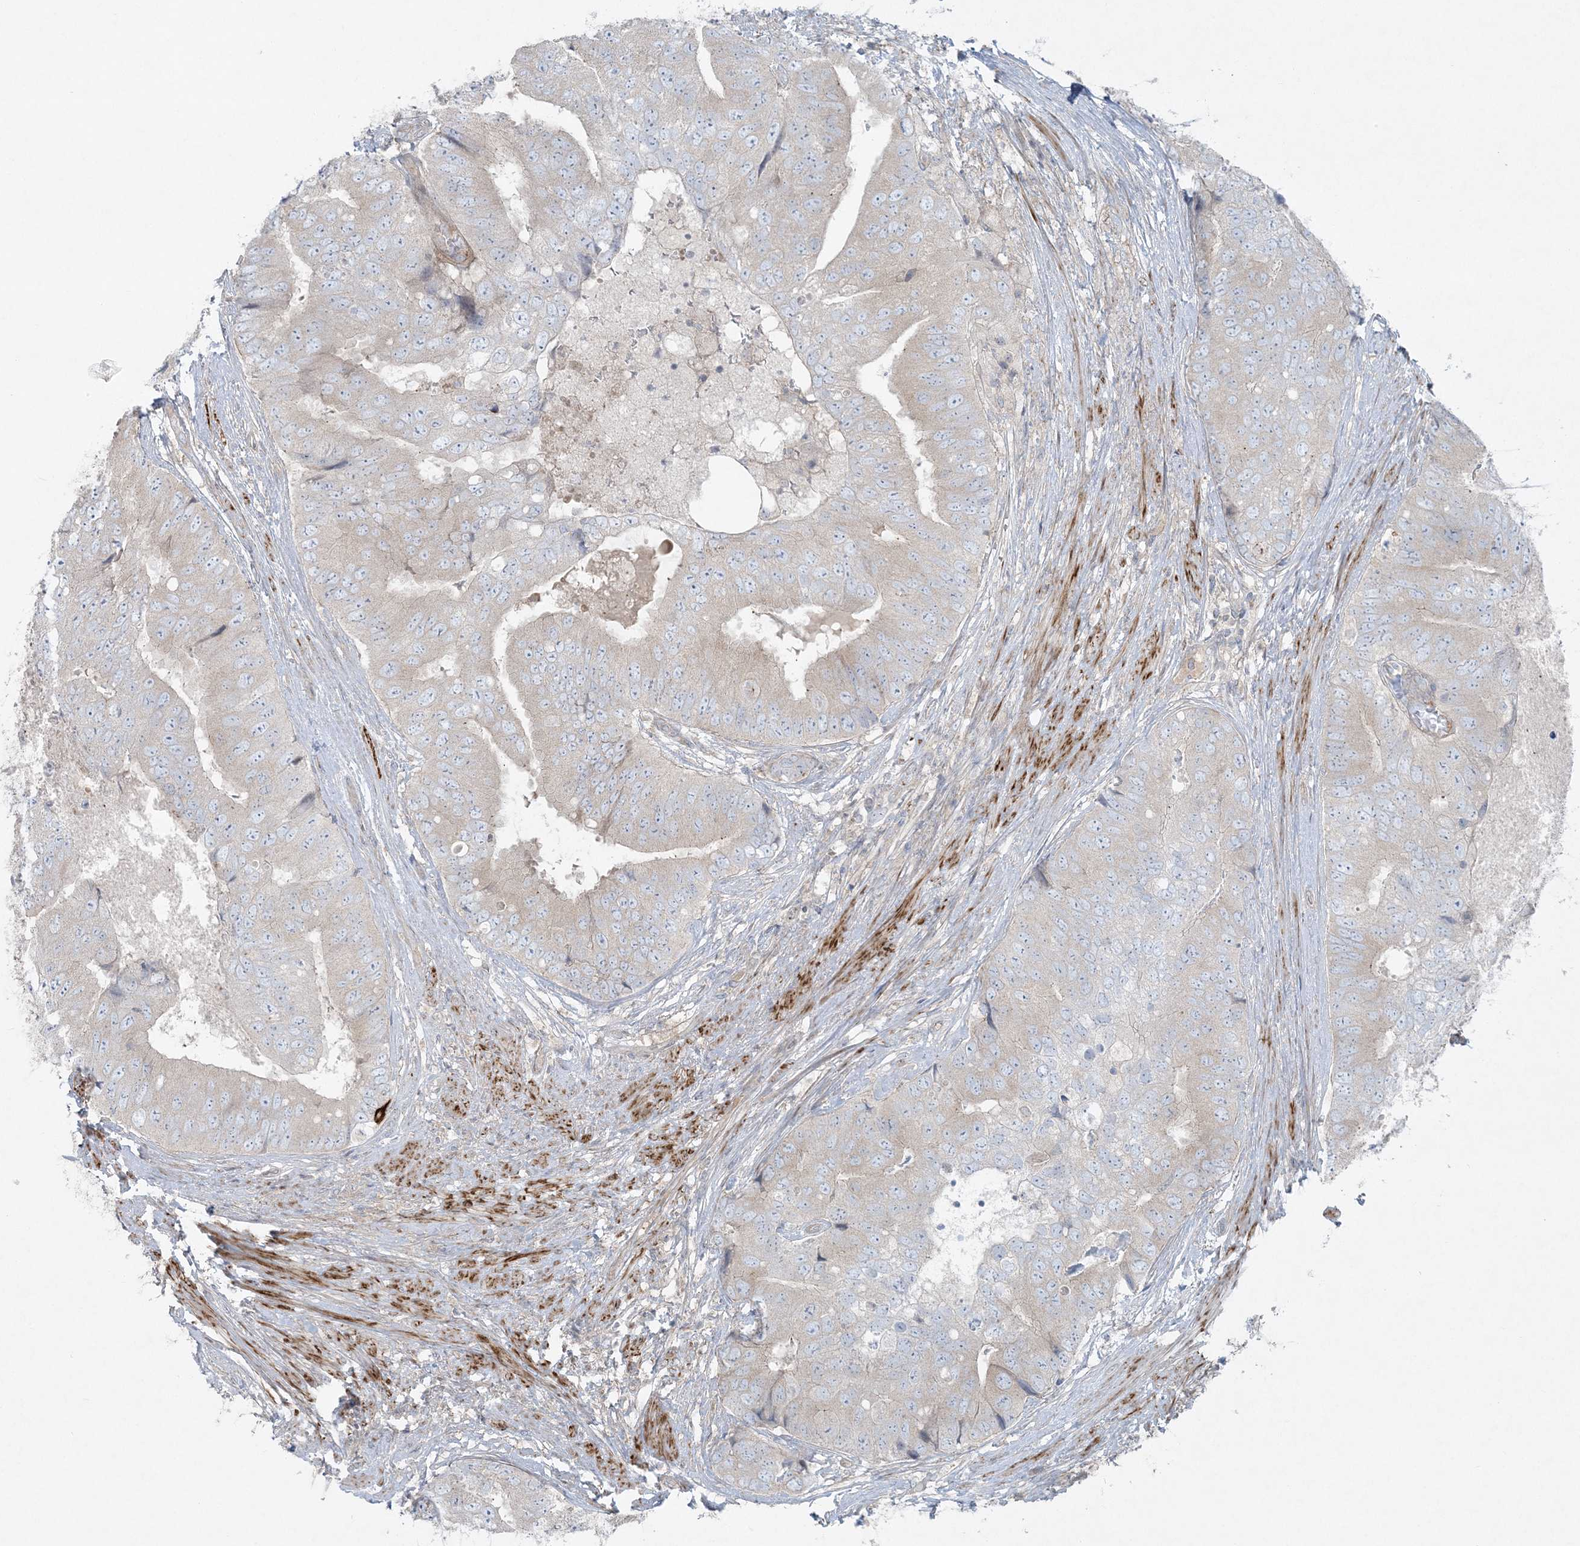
{"staining": {"intensity": "weak", "quantity": ">75%", "location": "cytoplasmic/membranous"}, "tissue": "prostate cancer", "cell_type": "Tumor cells", "image_type": "cancer", "snomed": [{"axis": "morphology", "description": "Adenocarcinoma, High grade"}, {"axis": "topography", "description": "Prostate"}], "caption": "There is low levels of weak cytoplasmic/membranous positivity in tumor cells of prostate adenocarcinoma (high-grade), as demonstrated by immunohistochemical staining (brown color).", "gene": "PIK3R4", "patient": {"sex": "male", "age": 70}}